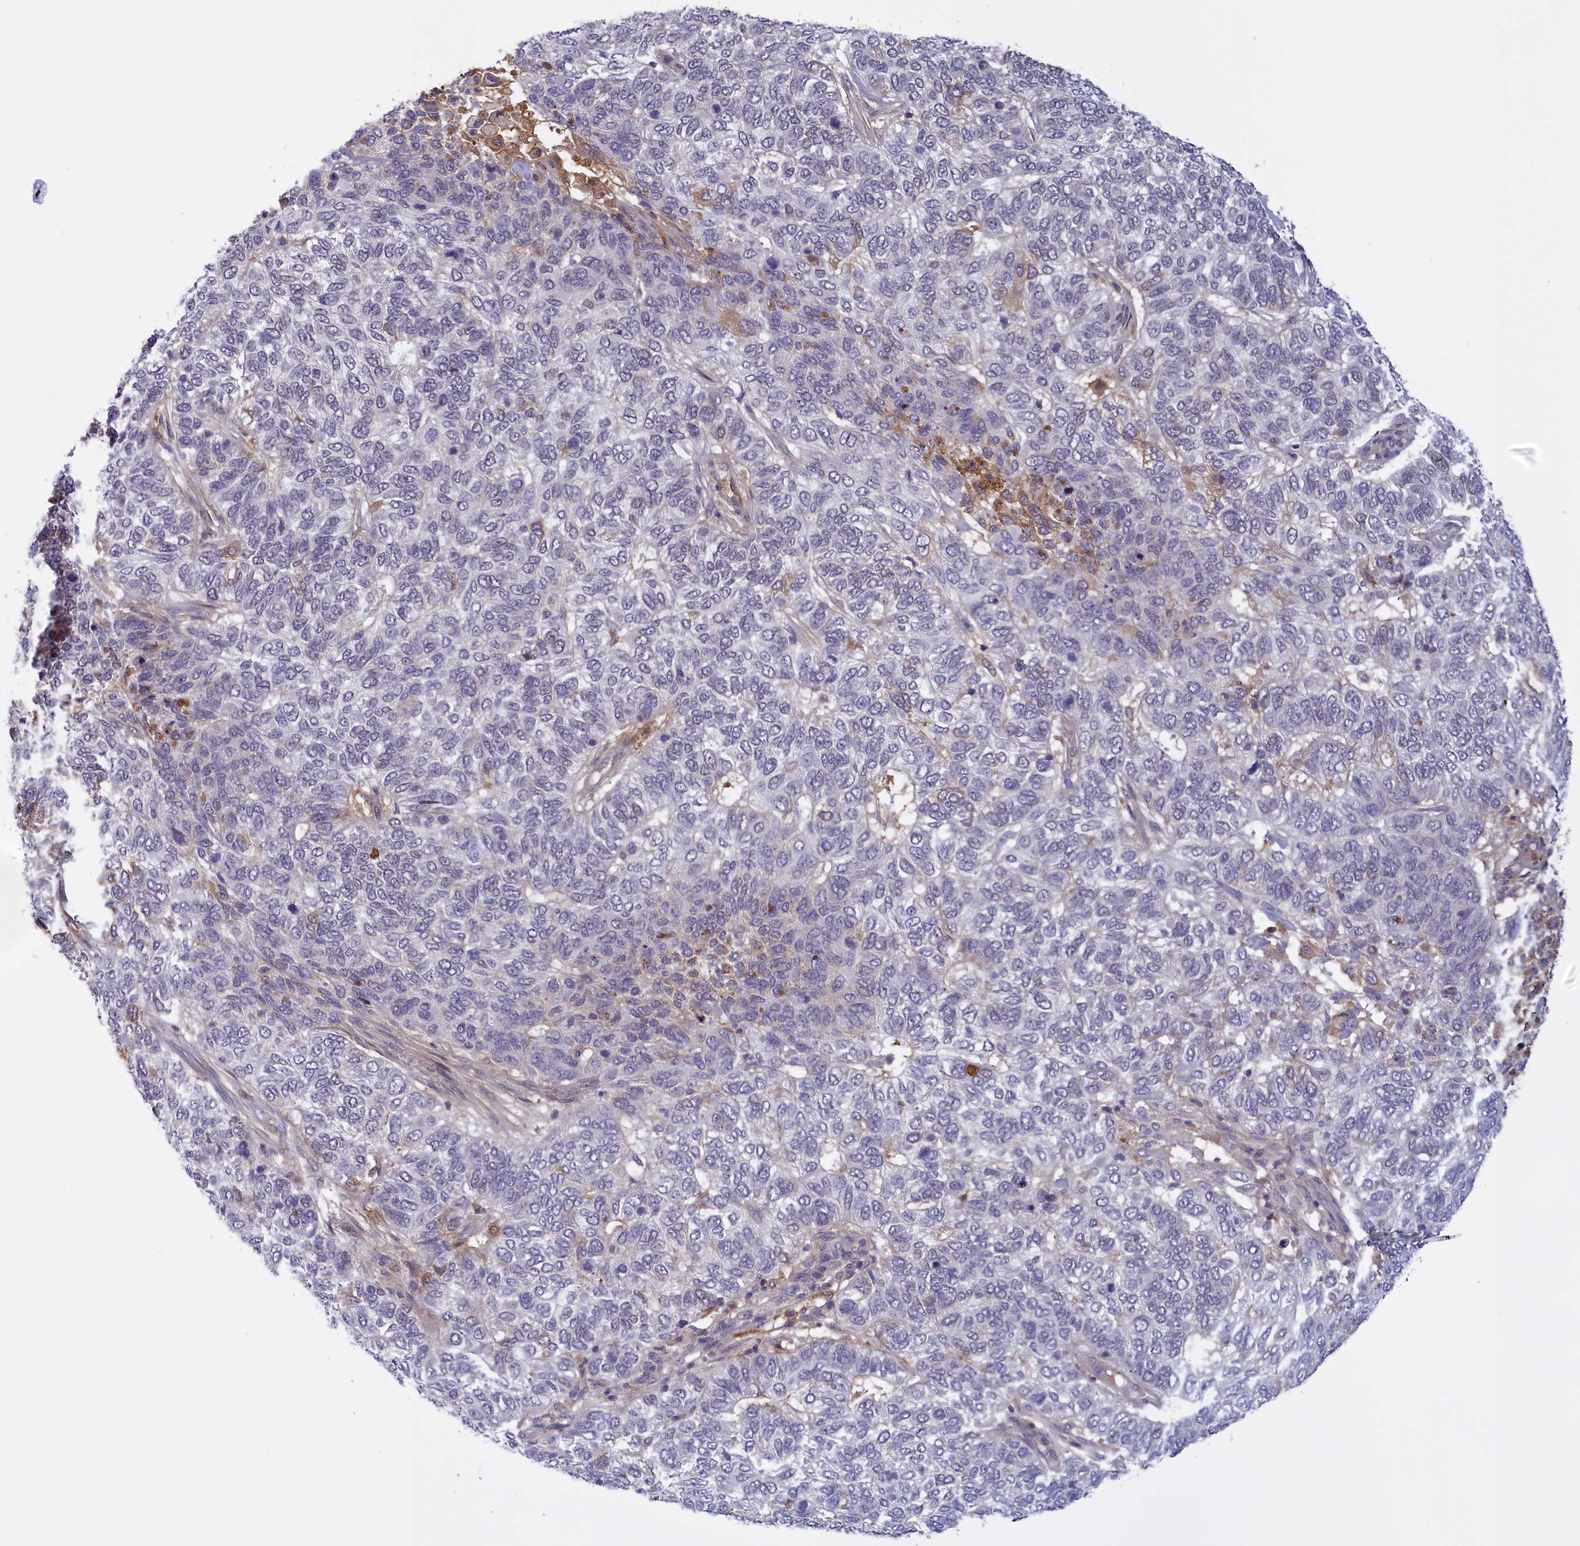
{"staining": {"intensity": "negative", "quantity": "none", "location": "none"}, "tissue": "skin cancer", "cell_type": "Tumor cells", "image_type": "cancer", "snomed": [{"axis": "morphology", "description": "Basal cell carcinoma"}, {"axis": "topography", "description": "Skin"}], "caption": "DAB immunohistochemical staining of human skin cancer exhibits no significant positivity in tumor cells. Brightfield microscopy of immunohistochemistry stained with DAB (3,3'-diaminobenzidine) (brown) and hematoxylin (blue), captured at high magnification.", "gene": "RRAD", "patient": {"sex": "female", "age": 65}}